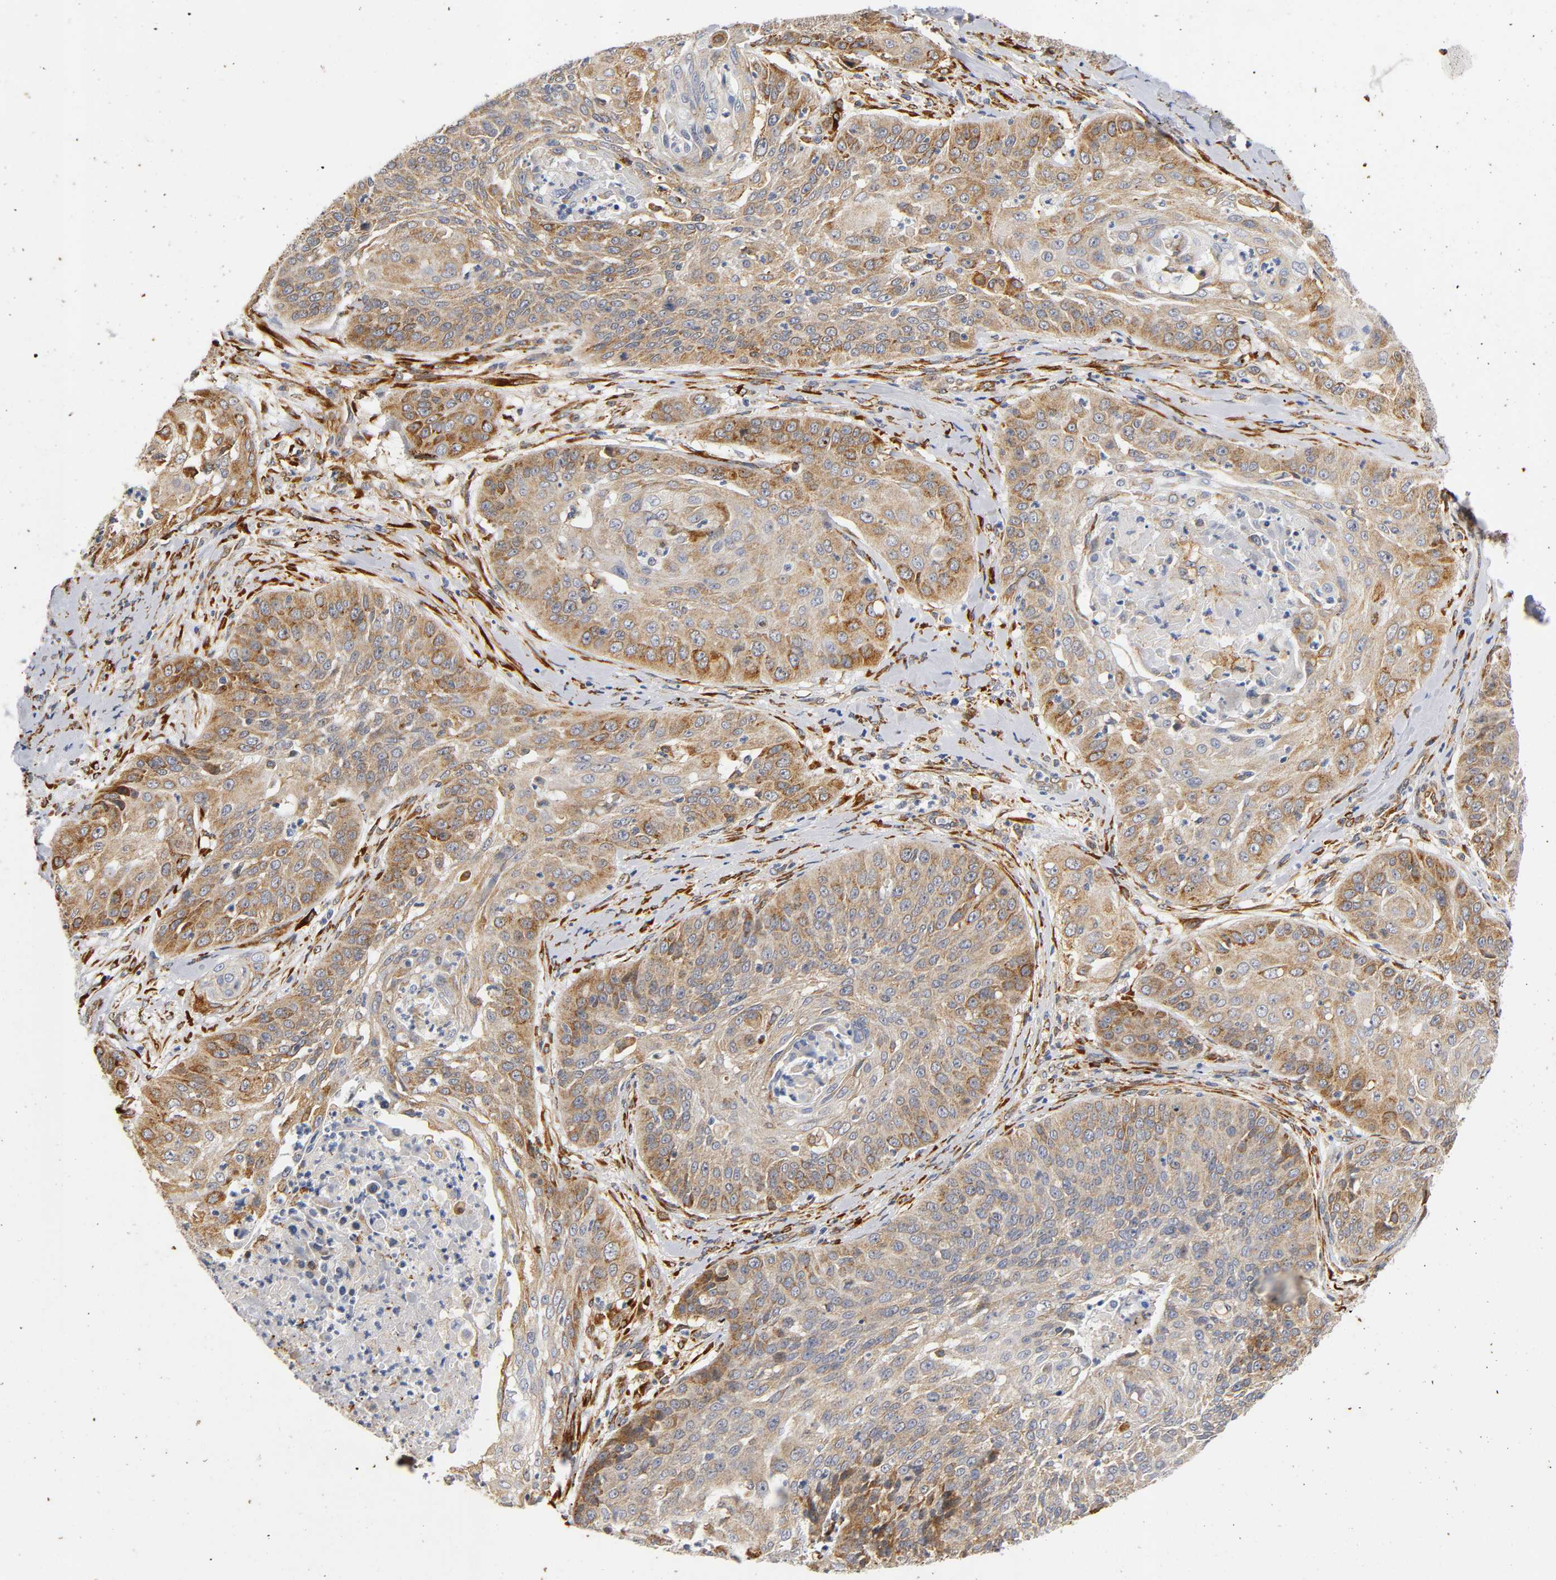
{"staining": {"intensity": "moderate", "quantity": ">75%", "location": "cytoplasmic/membranous"}, "tissue": "cervical cancer", "cell_type": "Tumor cells", "image_type": "cancer", "snomed": [{"axis": "morphology", "description": "Squamous cell carcinoma, NOS"}, {"axis": "topography", "description": "Cervix"}], "caption": "This is an image of immunohistochemistry staining of cervical squamous cell carcinoma, which shows moderate expression in the cytoplasmic/membranous of tumor cells.", "gene": "SOS2", "patient": {"sex": "female", "age": 64}}